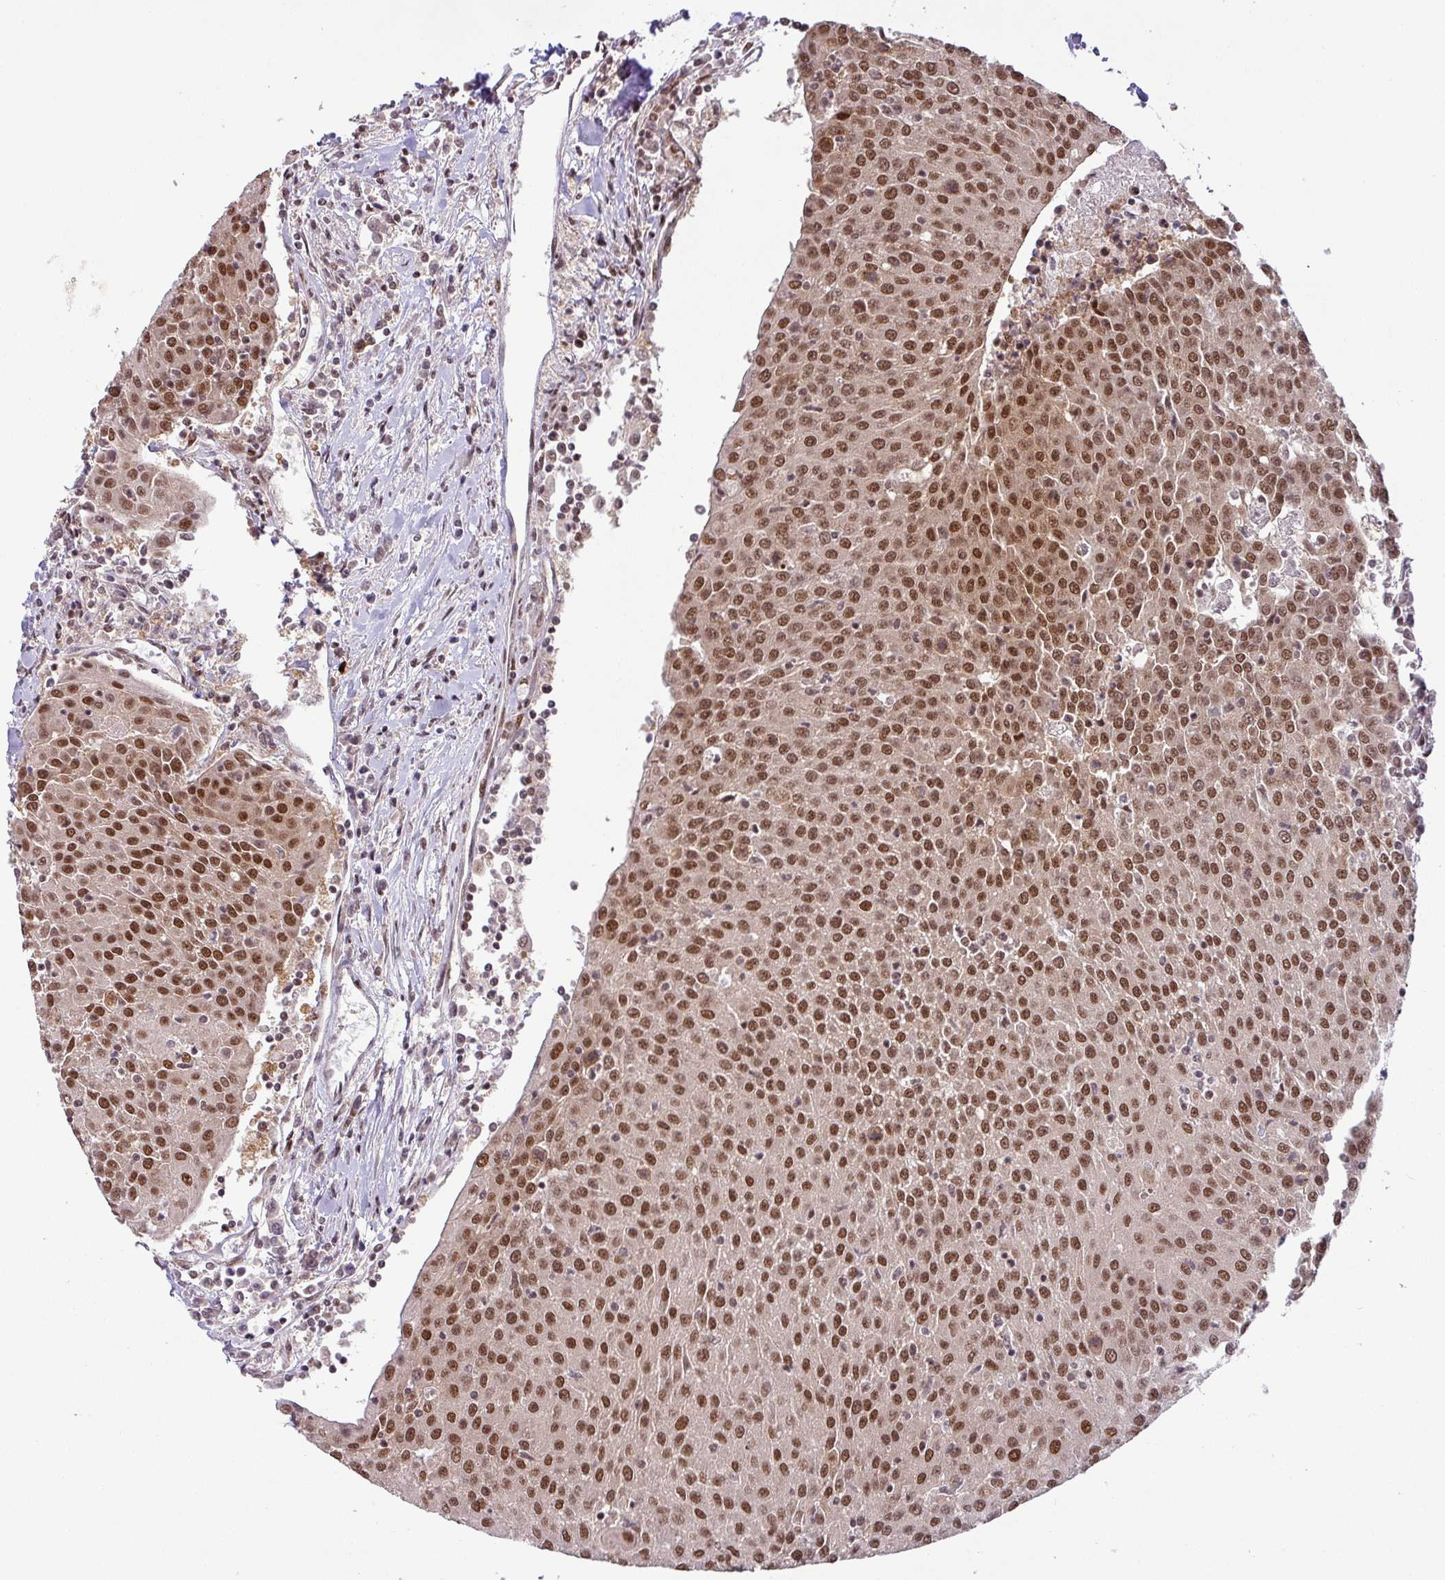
{"staining": {"intensity": "strong", "quantity": ">75%", "location": "nuclear"}, "tissue": "urothelial cancer", "cell_type": "Tumor cells", "image_type": "cancer", "snomed": [{"axis": "morphology", "description": "Urothelial carcinoma, High grade"}, {"axis": "topography", "description": "Urinary bladder"}], "caption": "Urothelial cancer was stained to show a protein in brown. There is high levels of strong nuclear expression in approximately >75% of tumor cells. Nuclei are stained in blue.", "gene": "SRSF2", "patient": {"sex": "female", "age": 85}}